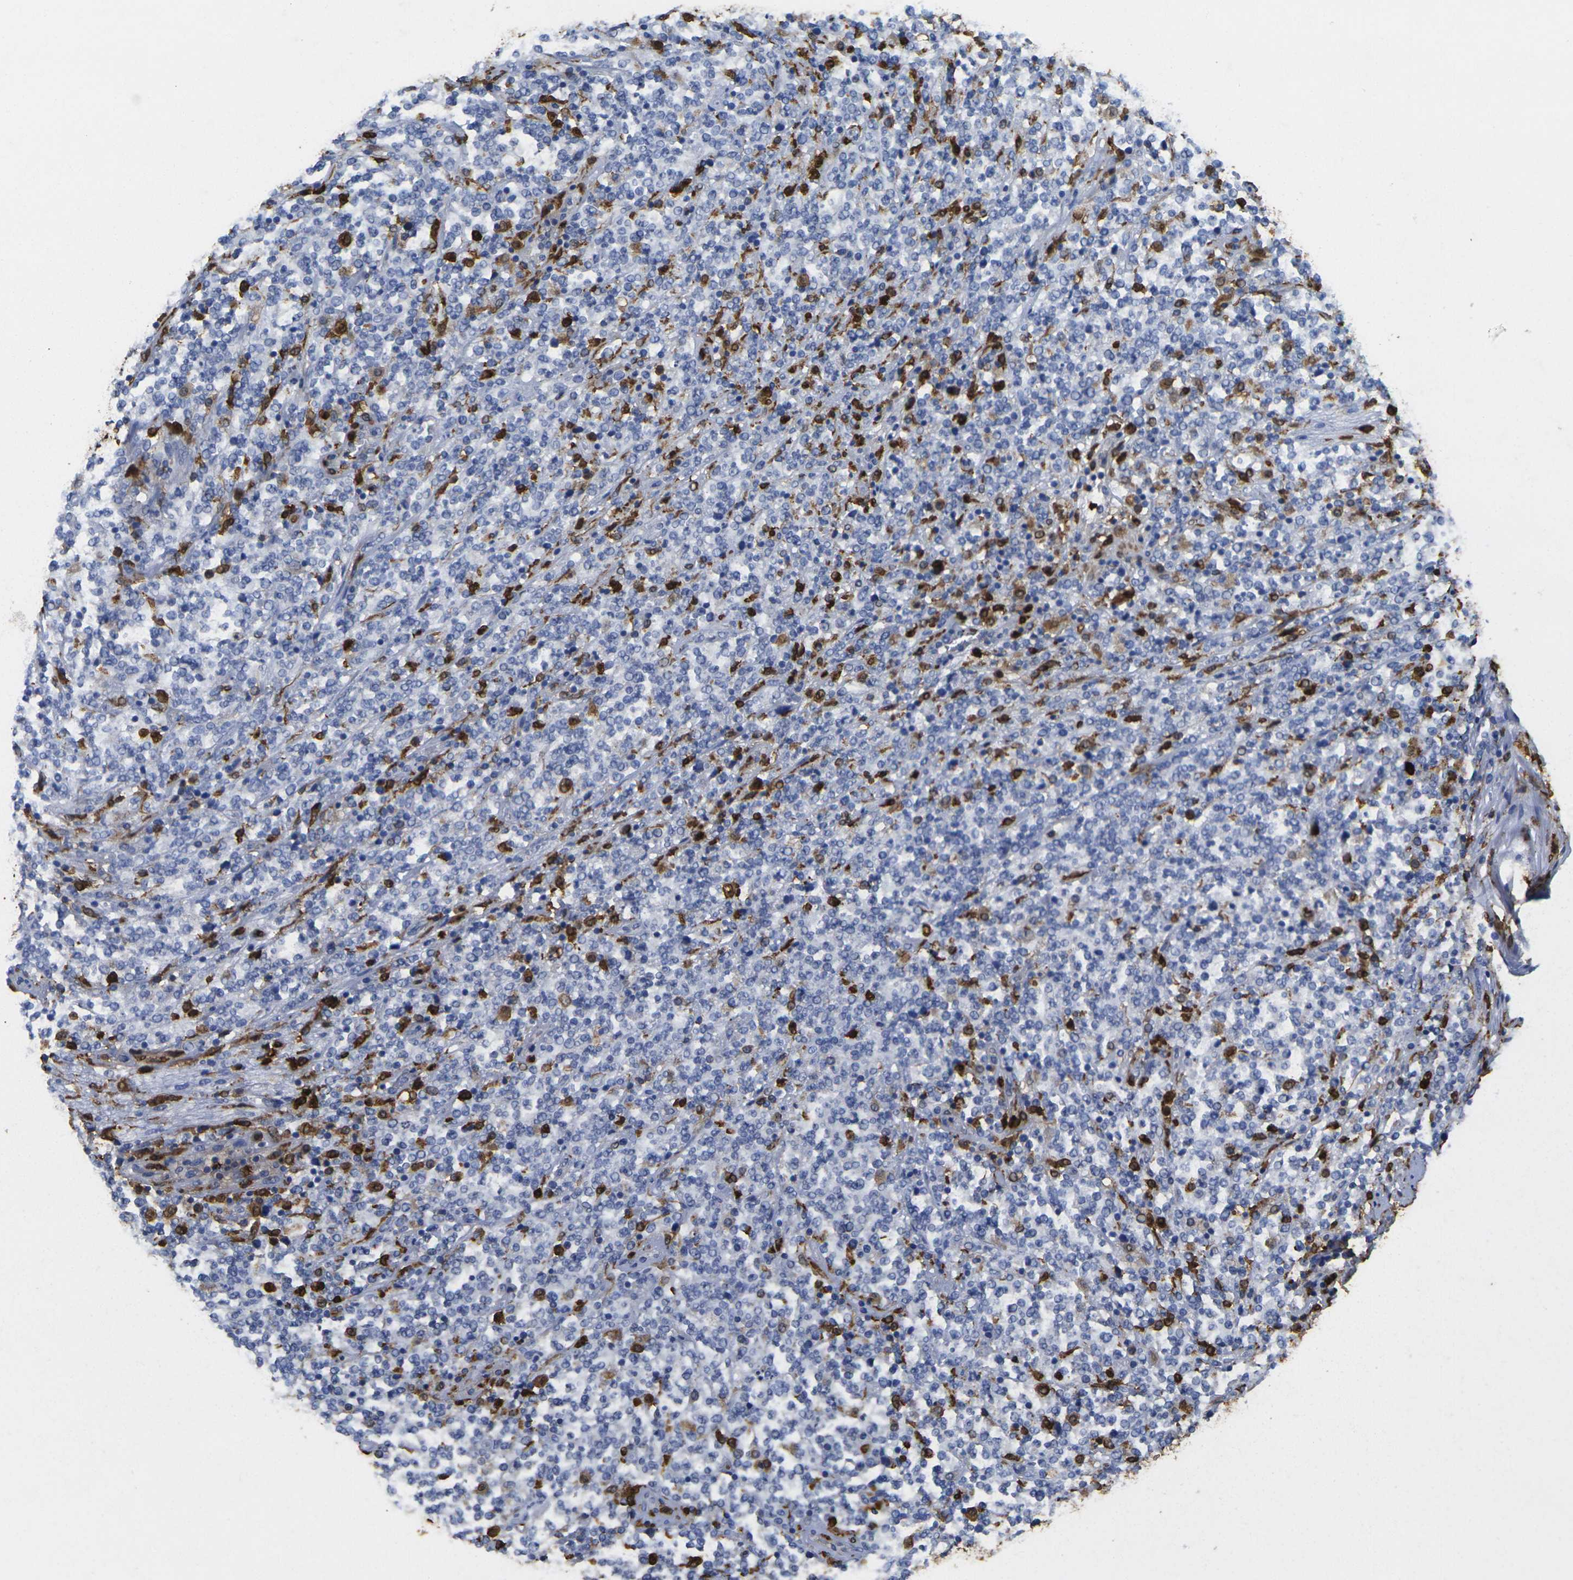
{"staining": {"intensity": "moderate", "quantity": "<25%", "location": "cytoplasmic/membranous"}, "tissue": "lymphoma", "cell_type": "Tumor cells", "image_type": "cancer", "snomed": [{"axis": "morphology", "description": "Malignant lymphoma, non-Hodgkin's type, High grade"}, {"axis": "topography", "description": "Soft tissue"}], "caption": "DAB (3,3'-diaminobenzidine) immunohistochemical staining of lymphoma demonstrates moderate cytoplasmic/membranous protein positivity in approximately <25% of tumor cells. (Brightfield microscopy of DAB IHC at high magnification).", "gene": "S100A9", "patient": {"sex": "male", "age": 18}}